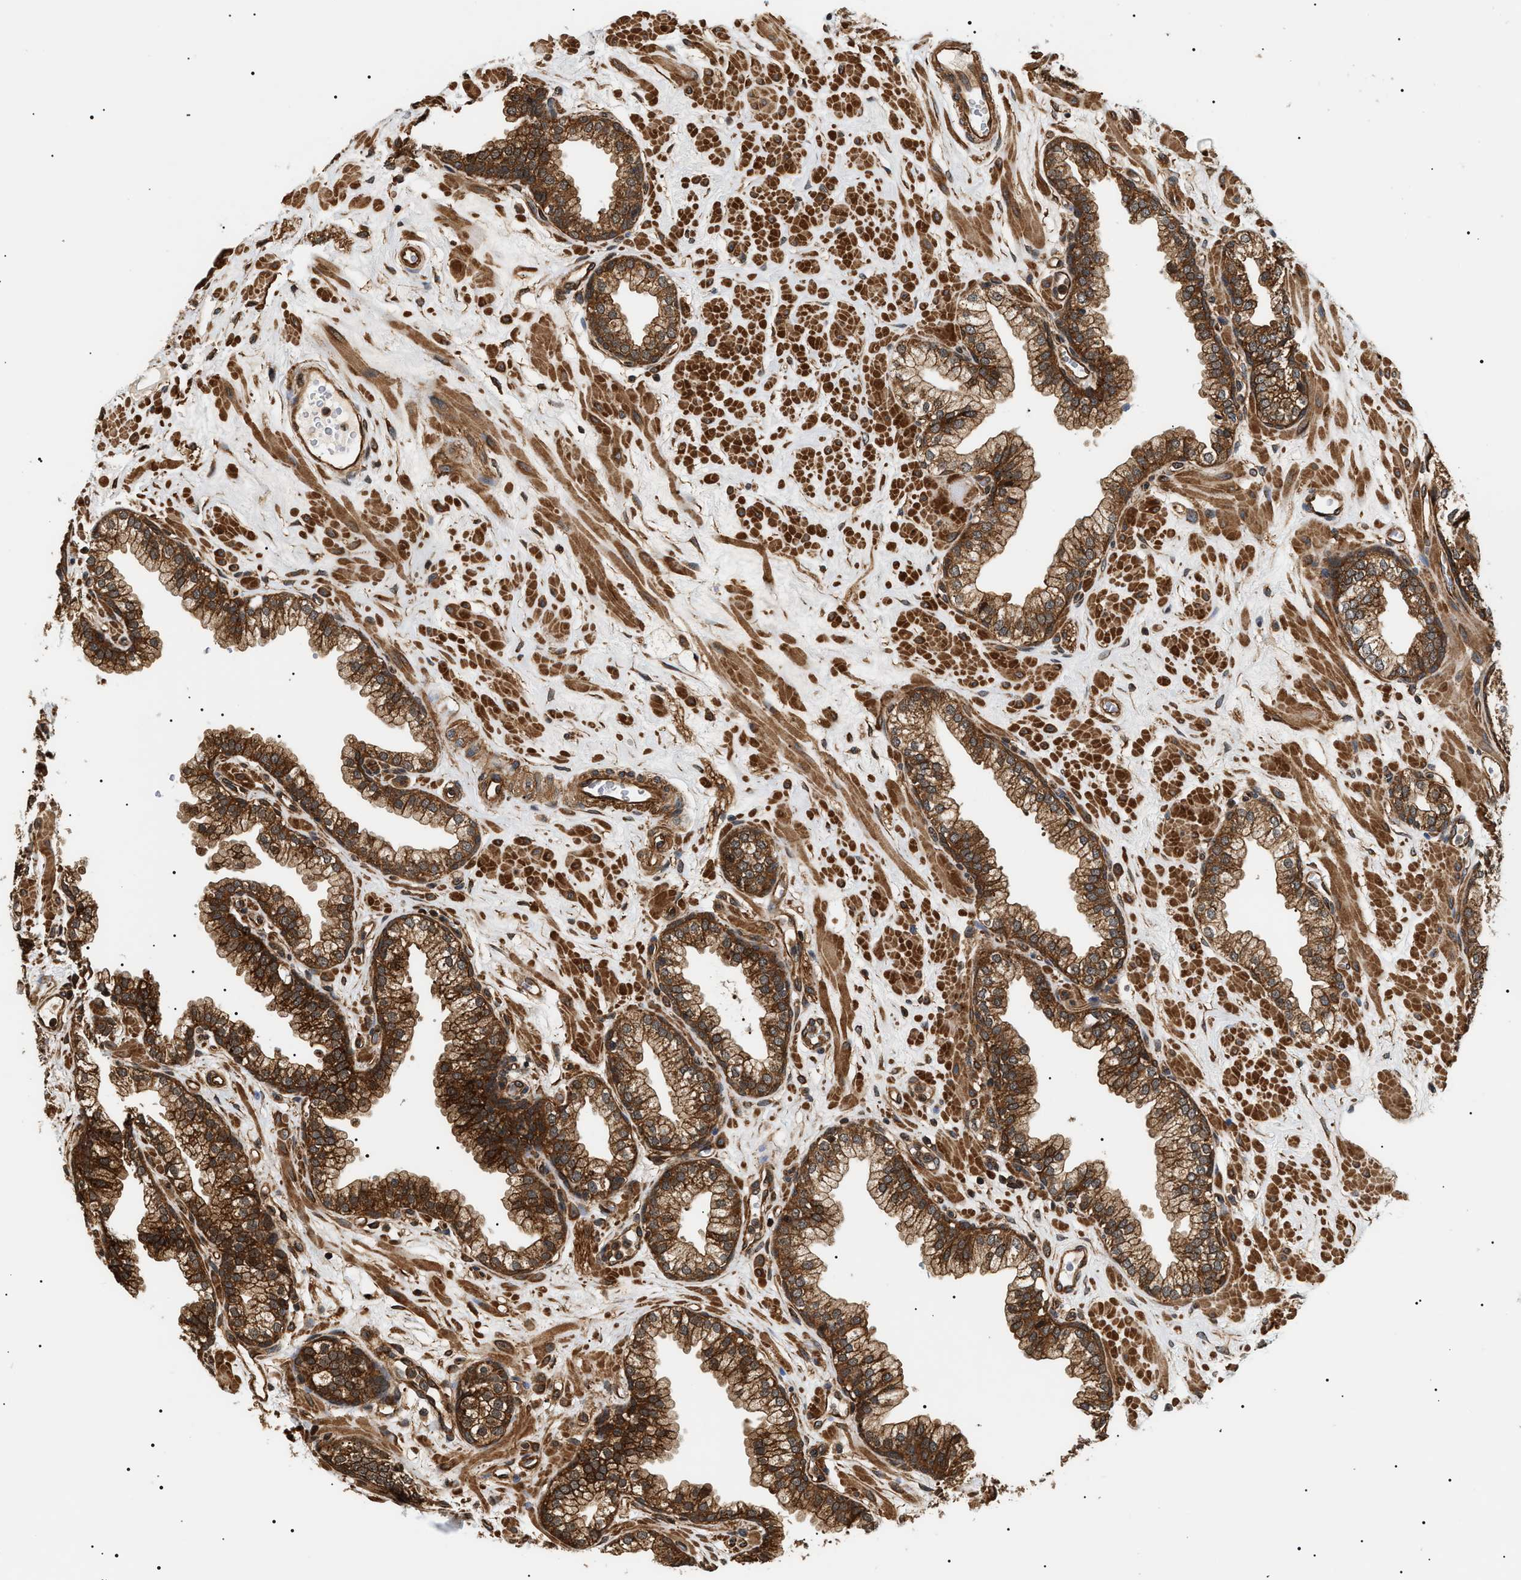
{"staining": {"intensity": "strong", "quantity": ">75%", "location": "cytoplasmic/membranous"}, "tissue": "prostate", "cell_type": "Glandular cells", "image_type": "normal", "snomed": [{"axis": "morphology", "description": "Normal tissue, NOS"}, {"axis": "morphology", "description": "Urothelial carcinoma, Low grade"}, {"axis": "topography", "description": "Urinary bladder"}, {"axis": "topography", "description": "Prostate"}], "caption": "Unremarkable prostate shows strong cytoplasmic/membranous staining in approximately >75% of glandular cells, visualized by immunohistochemistry.", "gene": "SH3GLB2", "patient": {"sex": "male", "age": 60}}